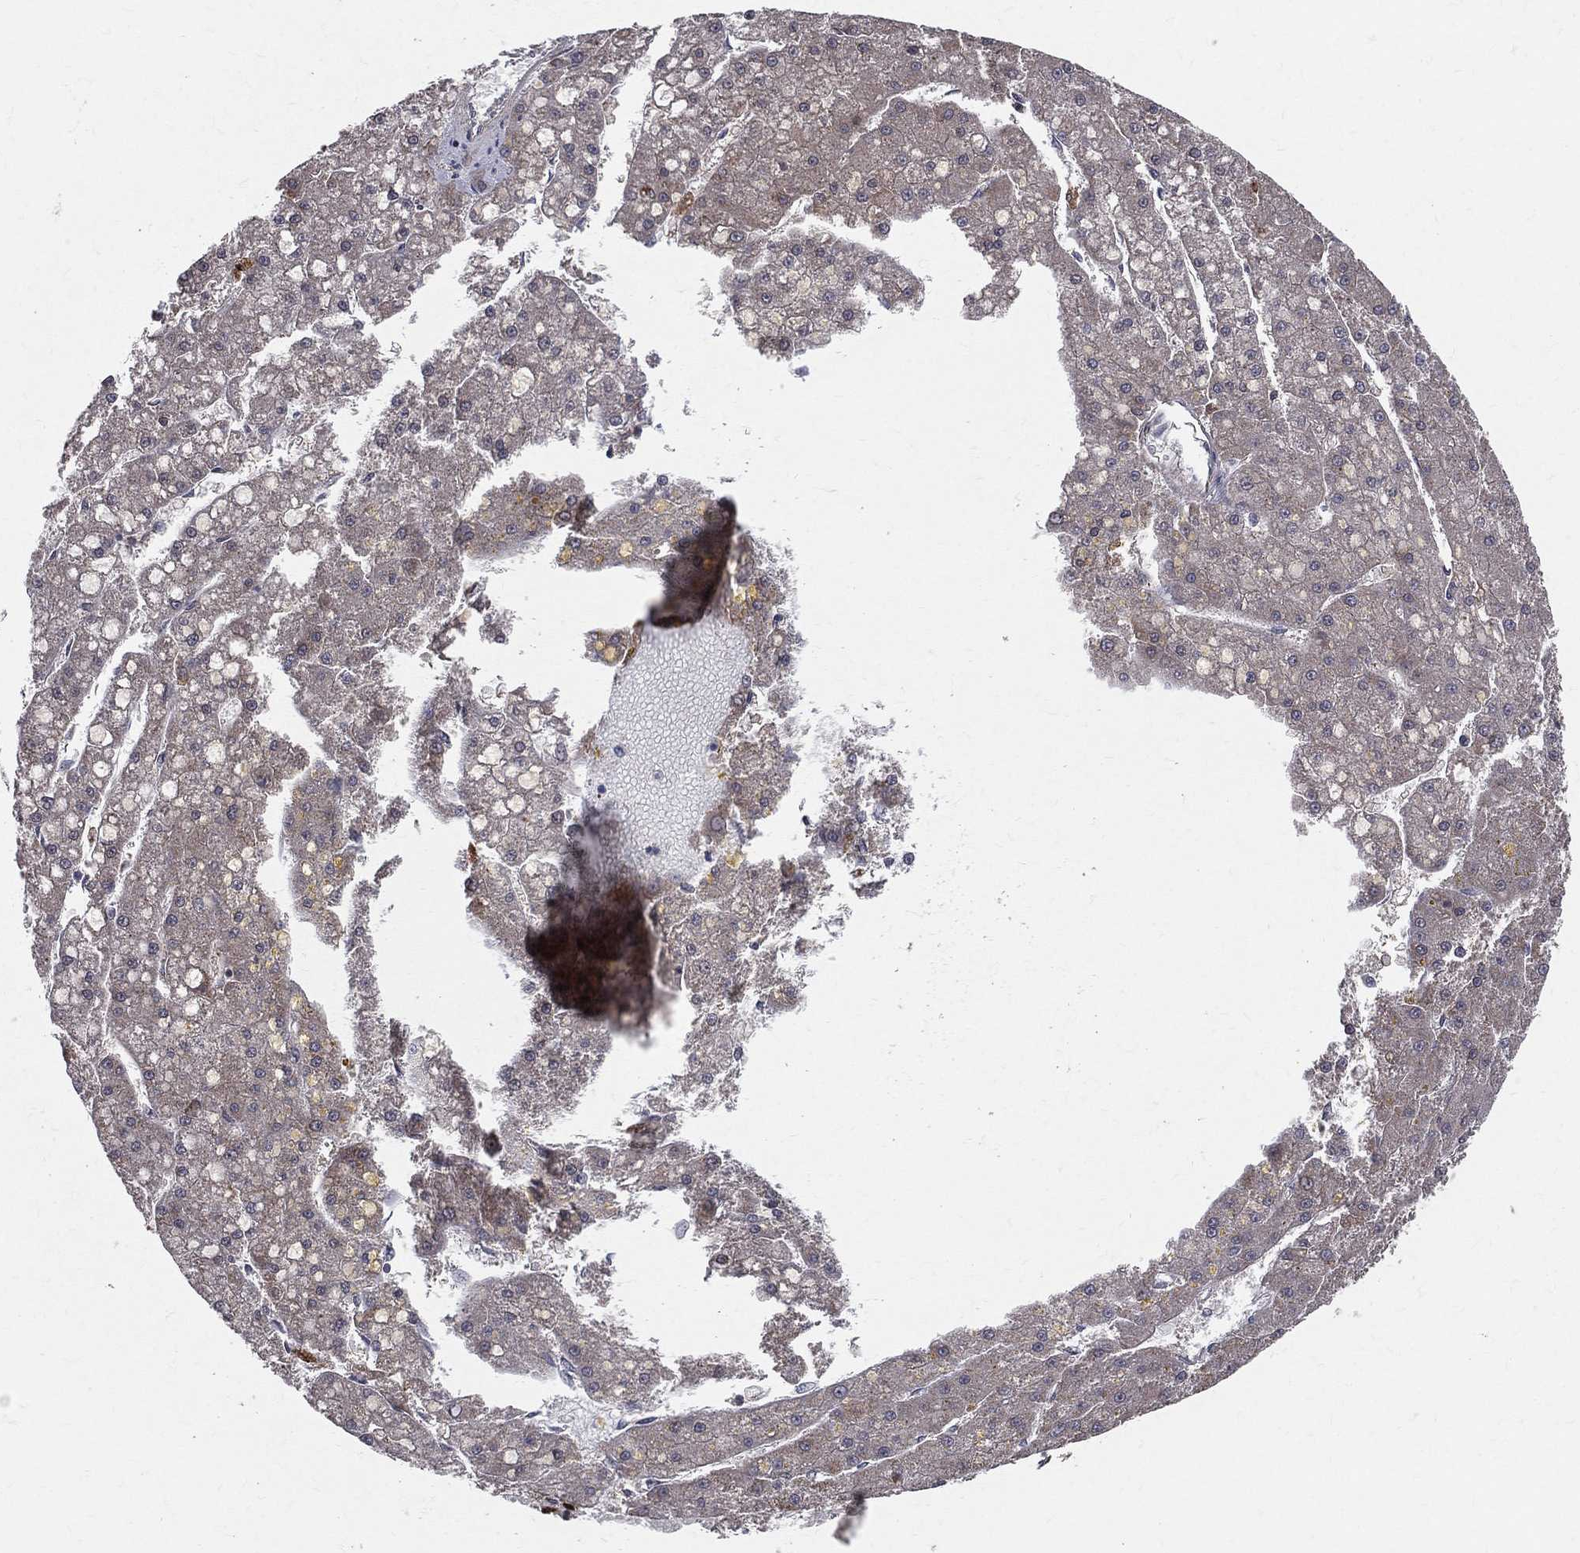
{"staining": {"intensity": "negative", "quantity": "none", "location": "none"}, "tissue": "liver cancer", "cell_type": "Tumor cells", "image_type": "cancer", "snomed": [{"axis": "morphology", "description": "Carcinoma, Hepatocellular, NOS"}, {"axis": "topography", "description": "Liver"}], "caption": "The IHC micrograph has no significant expression in tumor cells of liver hepatocellular carcinoma tissue.", "gene": "MIX23", "patient": {"sex": "male", "age": 67}}